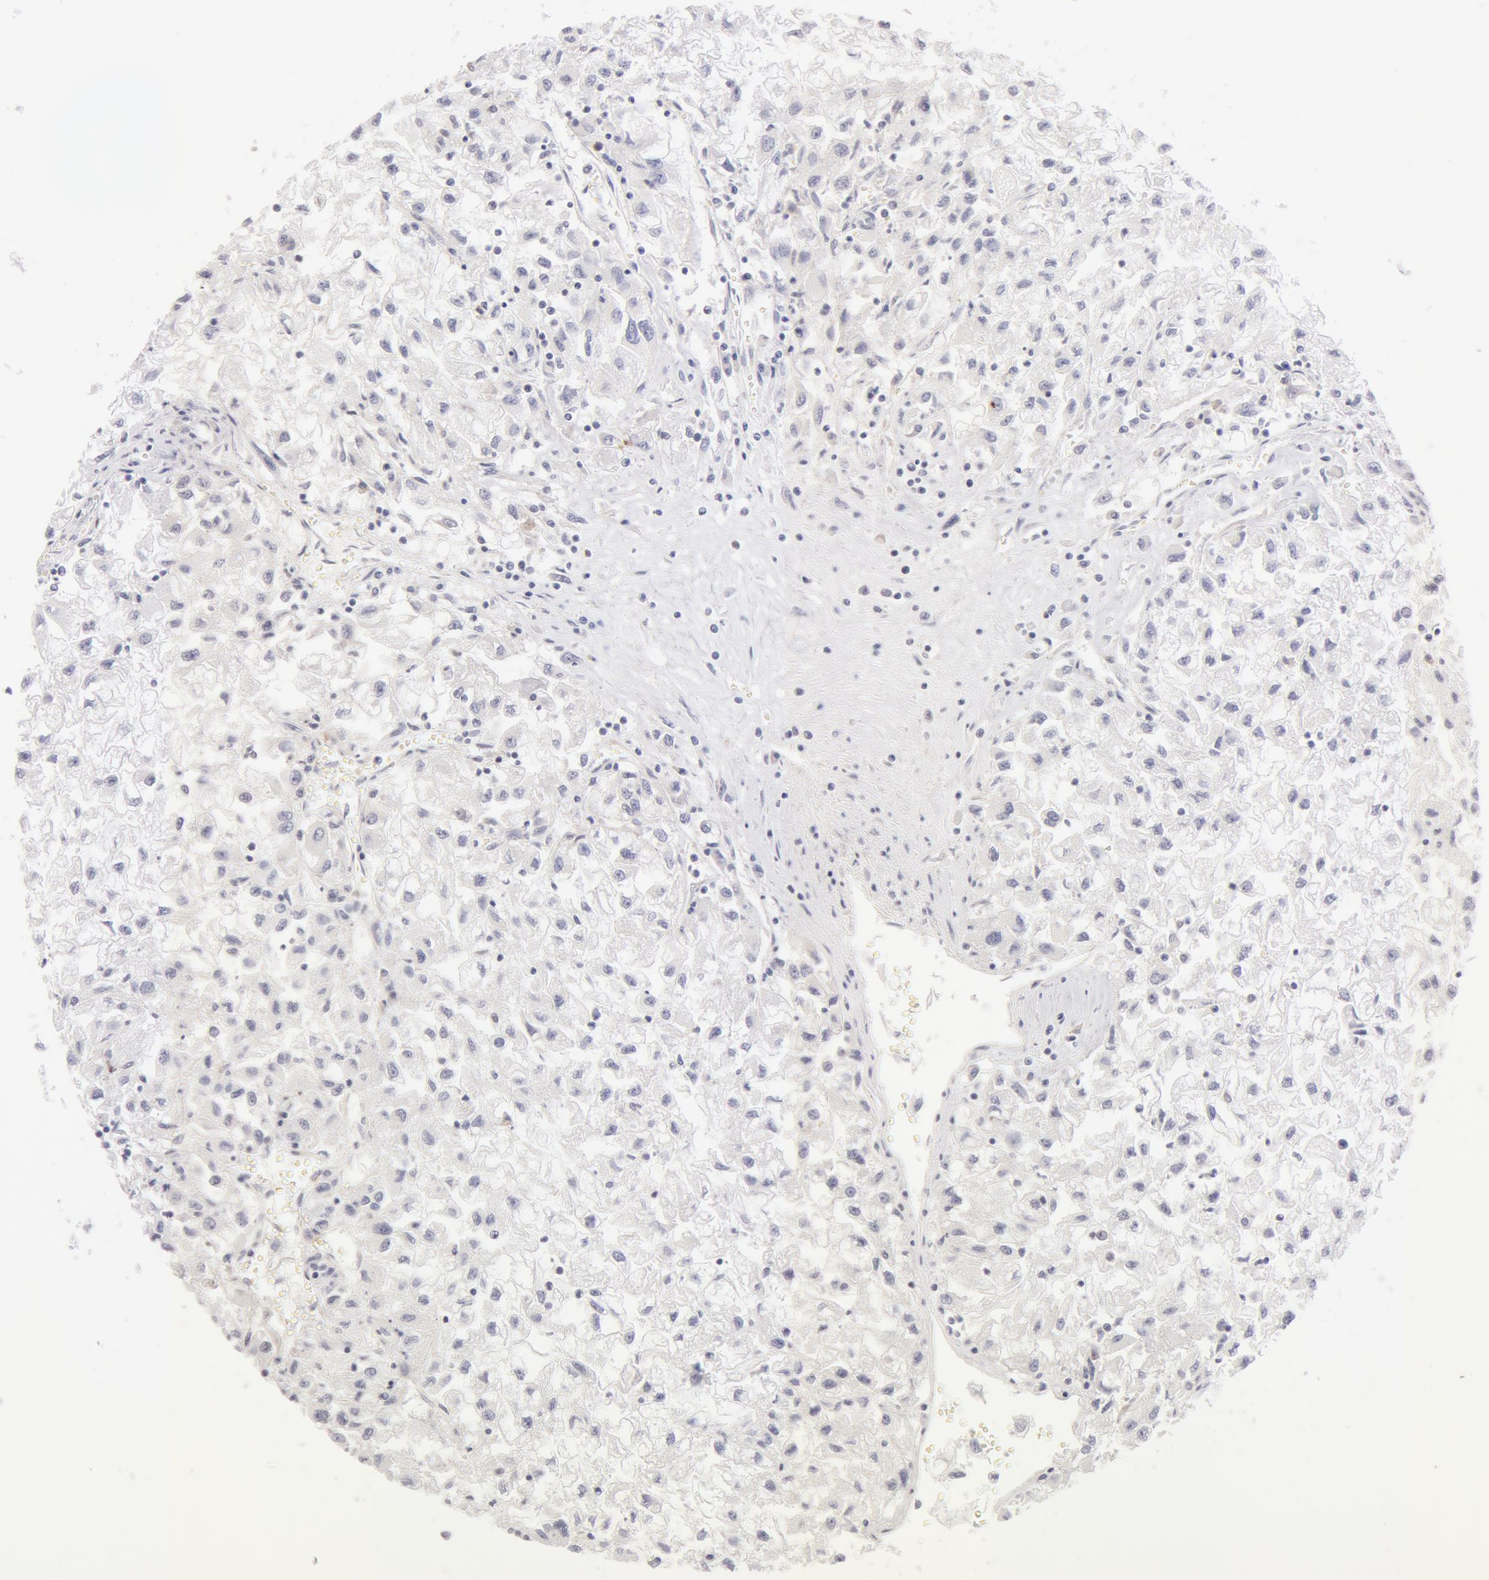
{"staining": {"intensity": "negative", "quantity": "none", "location": "none"}, "tissue": "renal cancer", "cell_type": "Tumor cells", "image_type": "cancer", "snomed": [{"axis": "morphology", "description": "Adenocarcinoma, NOS"}, {"axis": "topography", "description": "Kidney"}], "caption": "Micrograph shows no protein expression in tumor cells of renal cancer tissue.", "gene": "DDX3Y", "patient": {"sex": "male", "age": 59}}